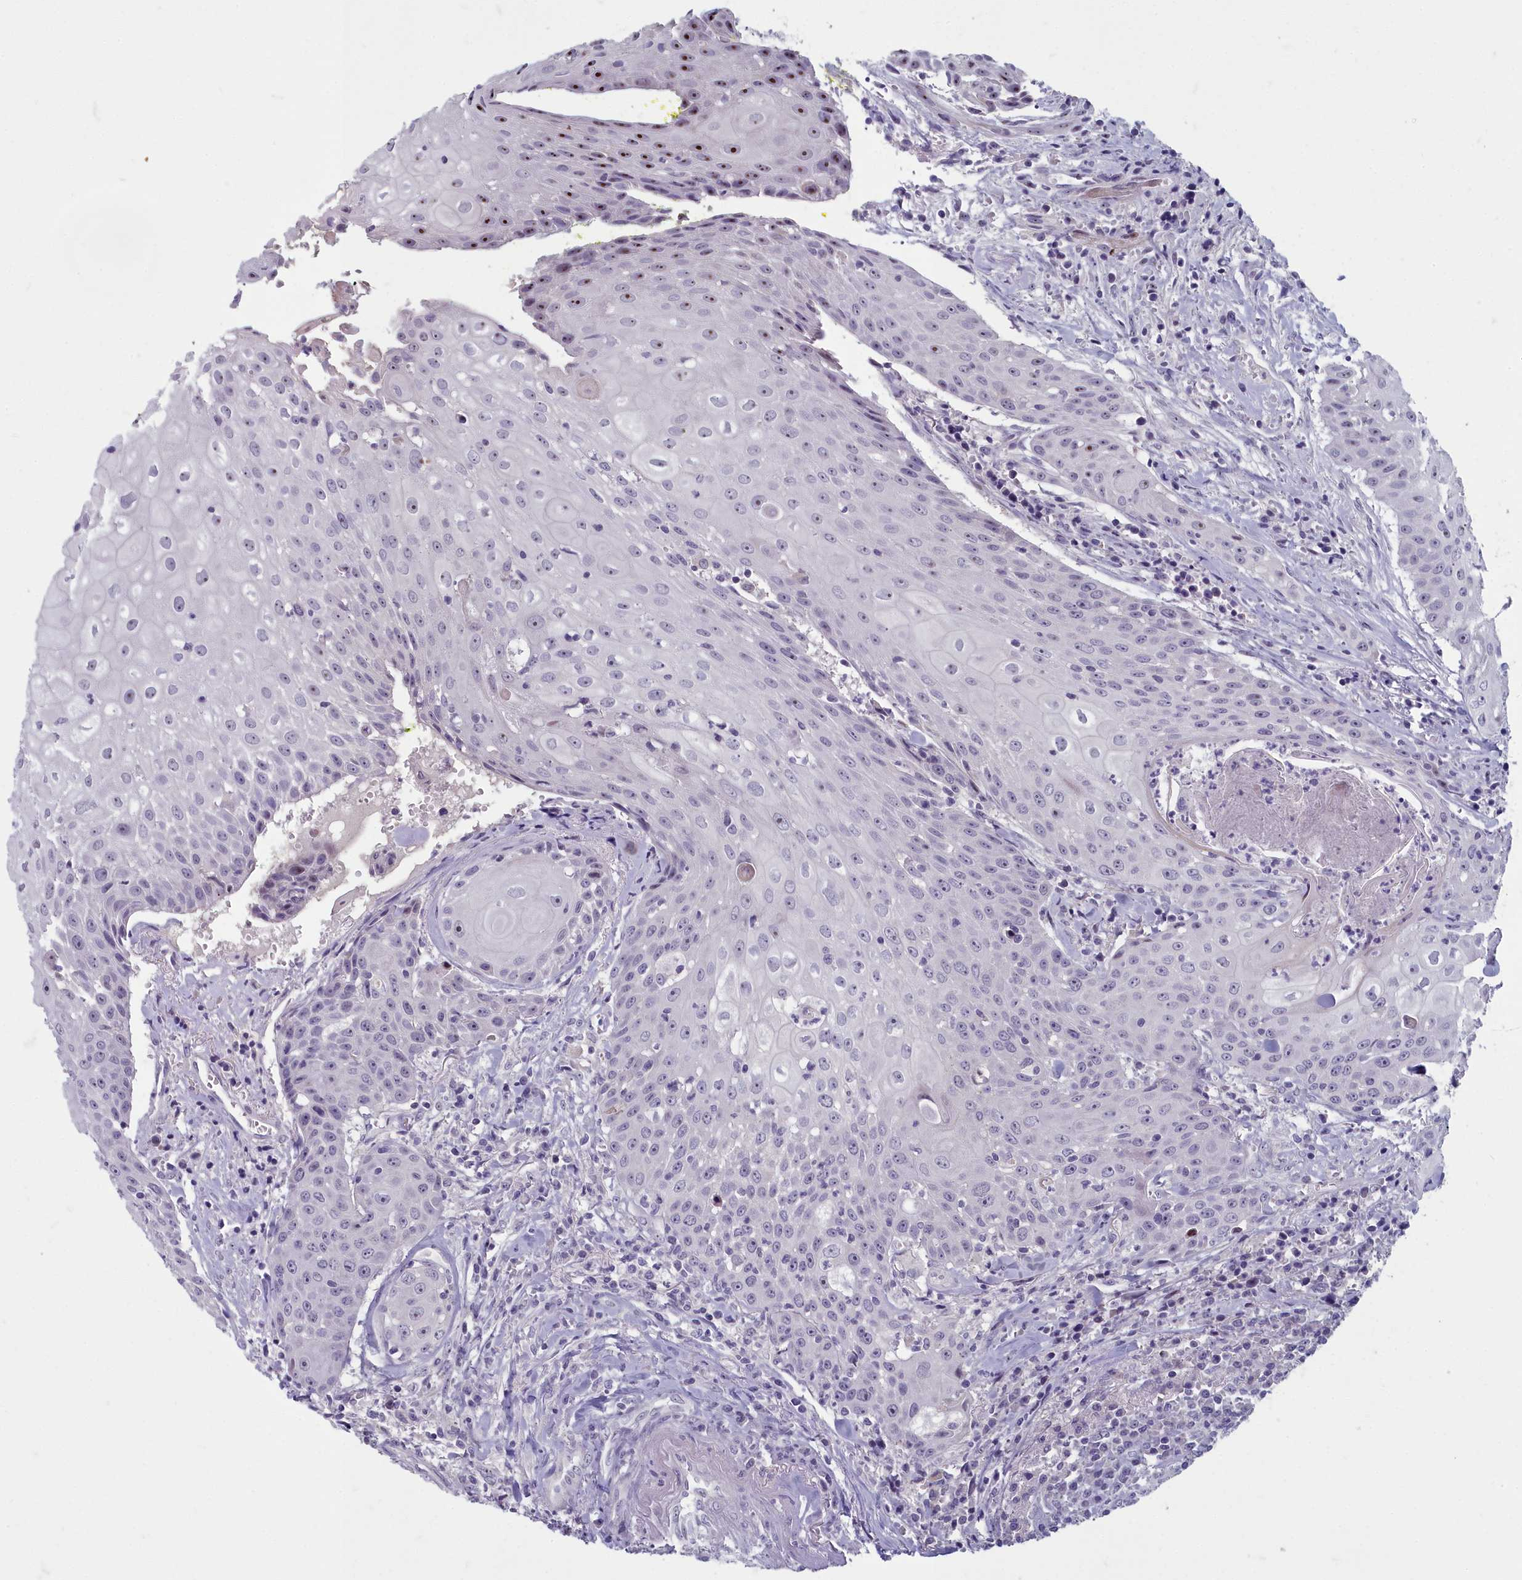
{"staining": {"intensity": "strong", "quantity": "<25%", "location": "nuclear"}, "tissue": "head and neck cancer", "cell_type": "Tumor cells", "image_type": "cancer", "snomed": [{"axis": "morphology", "description": "Squamous cell carcinoma, NOS"}, {"axis": "topography", "description": "Oral tissue"}, {"axis": "topography", "description": "Head-Neck"}], "caption": "An immunohistochemistry (IHC) histopathology image of tumor tissue is shown. Protein staining in brown shows strong nuclear positivity in head and neck cancer within tumor cells. (Brightfield microscopy of DAB IHC at high magnification).", "gene": "INSYN2A", "patient": {"sex": "female", "age": 82}}